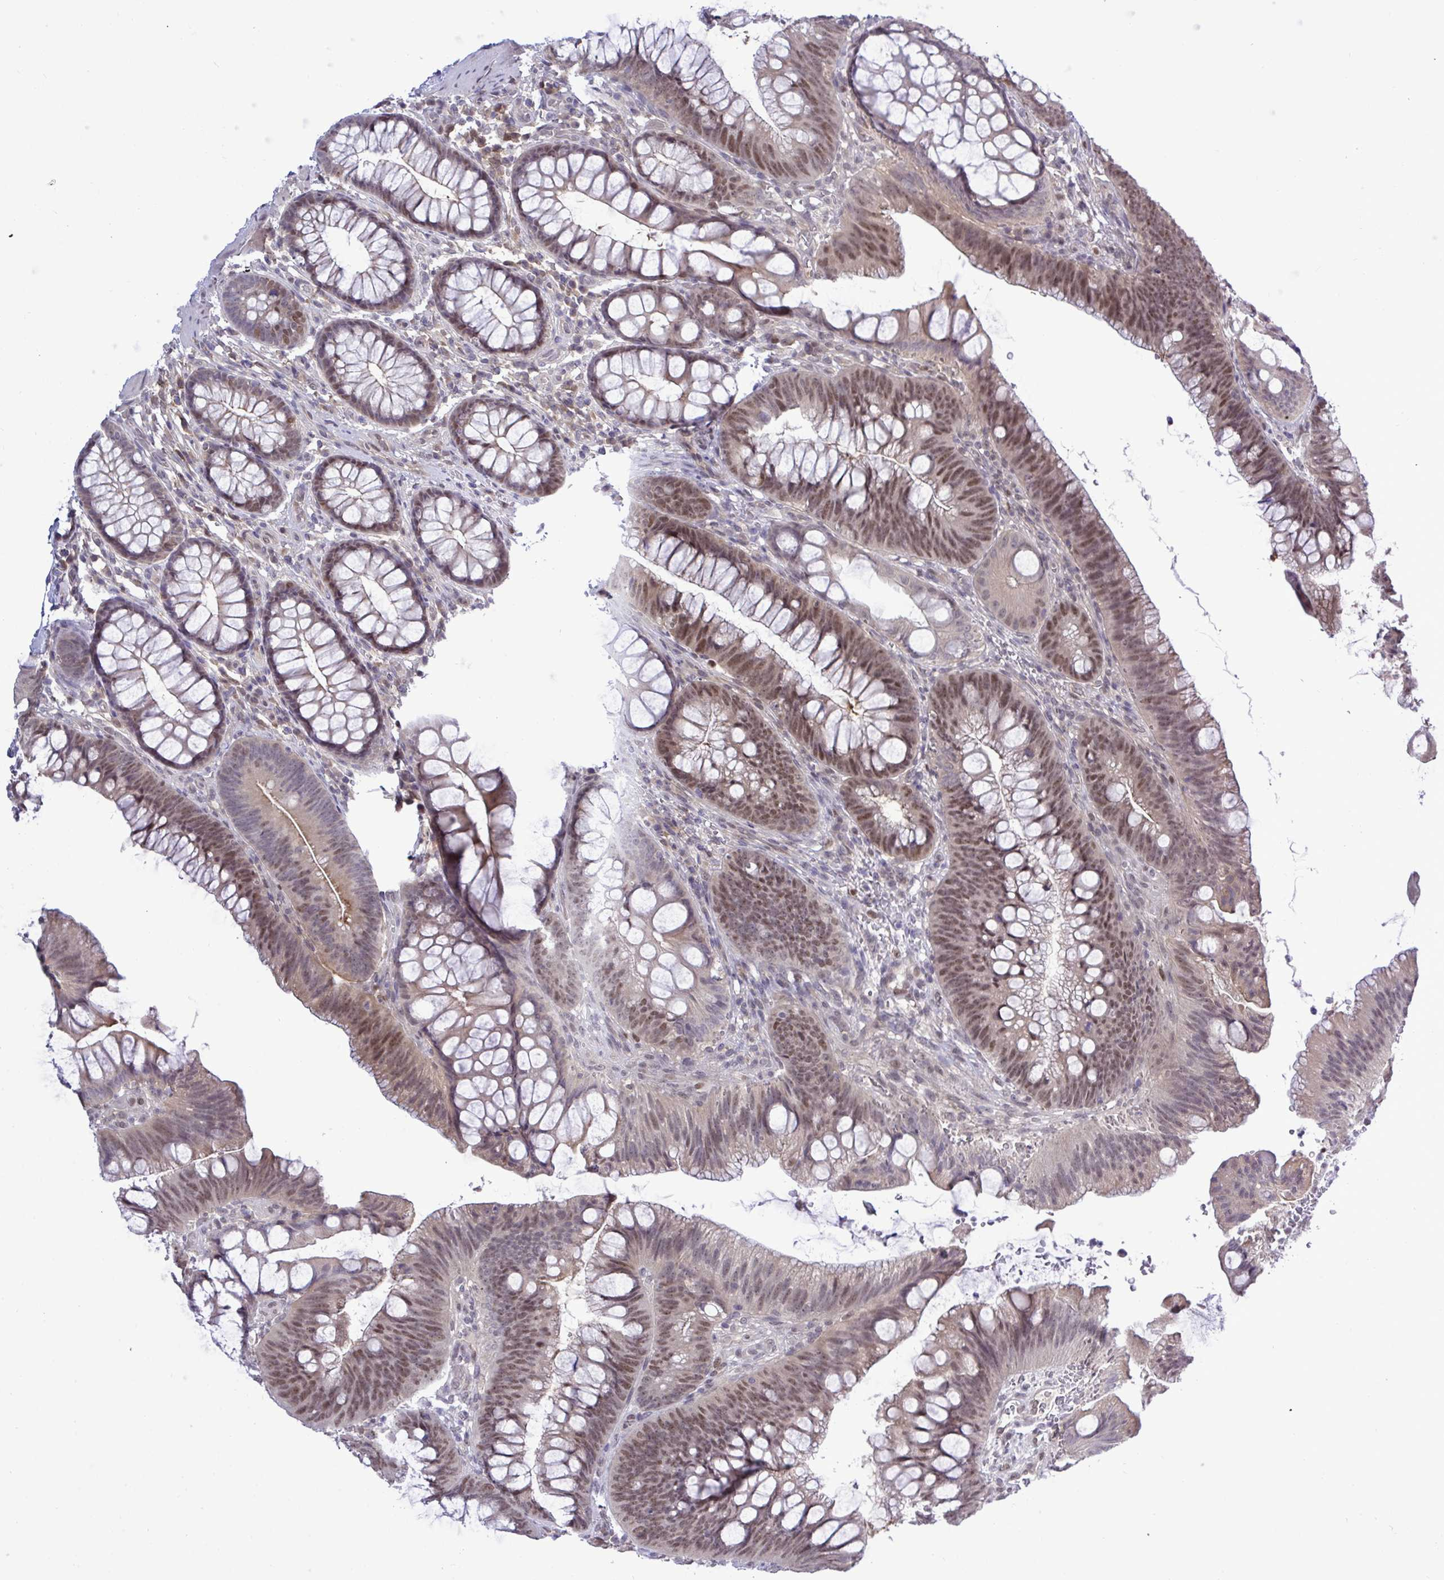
{"staining": {"intensity": "negative", "quantity": "none", "location": "none"}, "tissue": "colon", "cell_type": "Endothelial cells", "image_type": "normal", "snomed": [{"axis": "morphology", "description": "Normal tissue, NOS"}, {"axis": "morphology", "description": "Adenoma, NOS"}, {"axis": "topography", "description": "Soft tissue"}, {"axis": "topography", "description": "Colon"}], "caption": "High power microscopy histopathology image of an IHC micrograph of unremarkable colon, revealing no significant staining in endothelial cells.", "gene": "ZNF444", "patient": {"sex": "male", "age": 47}}